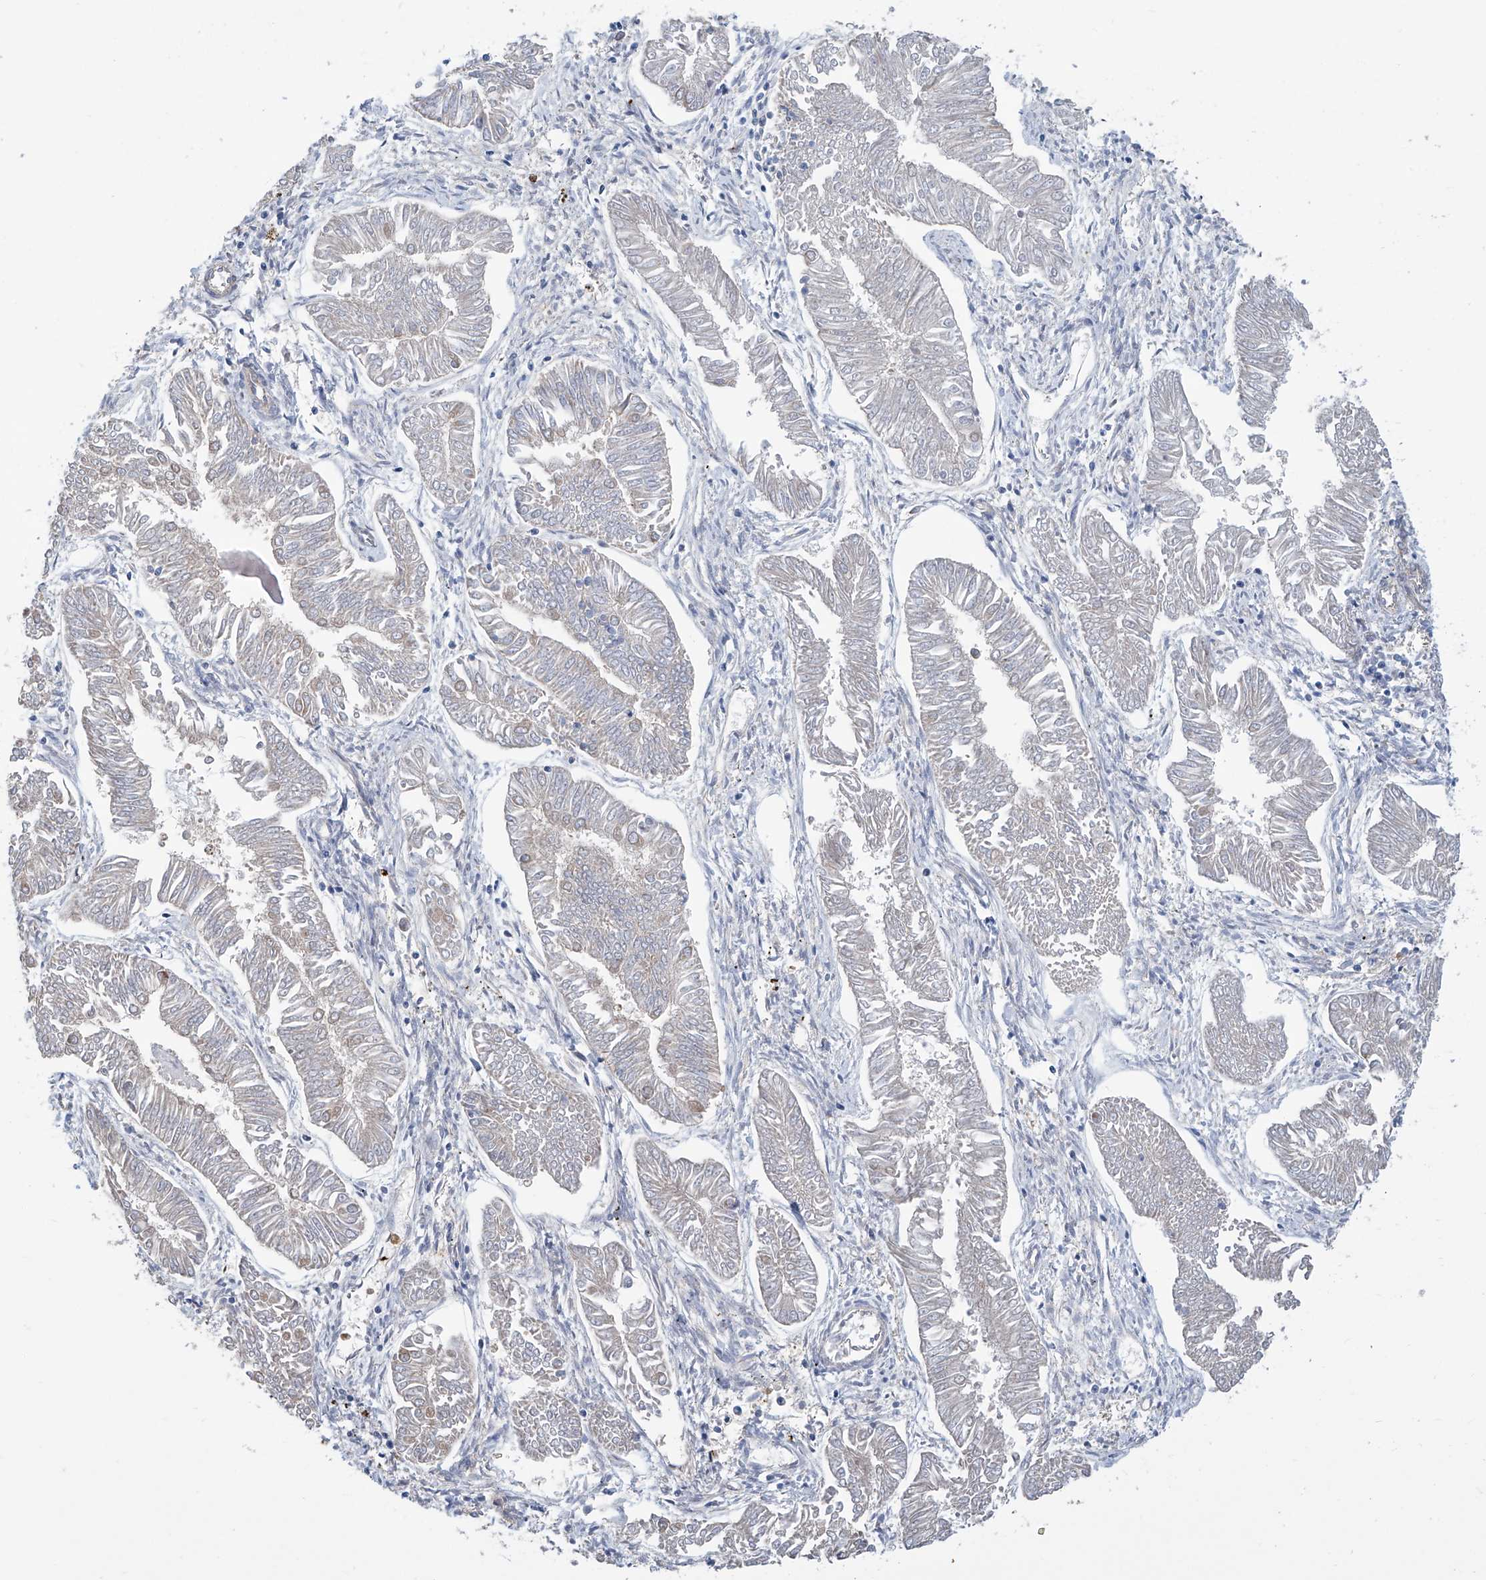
{"staining": {"intensity": "negative", "quantity": "none", "location": "none"}, "tissue": "endometrial cancer", "cell_type": "Tumor cells", "image_type": "cancer", "snomed": [{"axis": "morphology", "description": "Adenocarcinoma, NOS"}, {"axis": "topography", "description": "Endometrium"}], "caption": "IHC histopathology image of neoplastic tissue: endometrial cancer (adenocarcinoma) stained with DAB (3,3'-diaminobenzidine) reveals no significant protein positivity in tumor cells.", "gene": "EIF2D", "patient": {"sex": "female", "age": 53}}